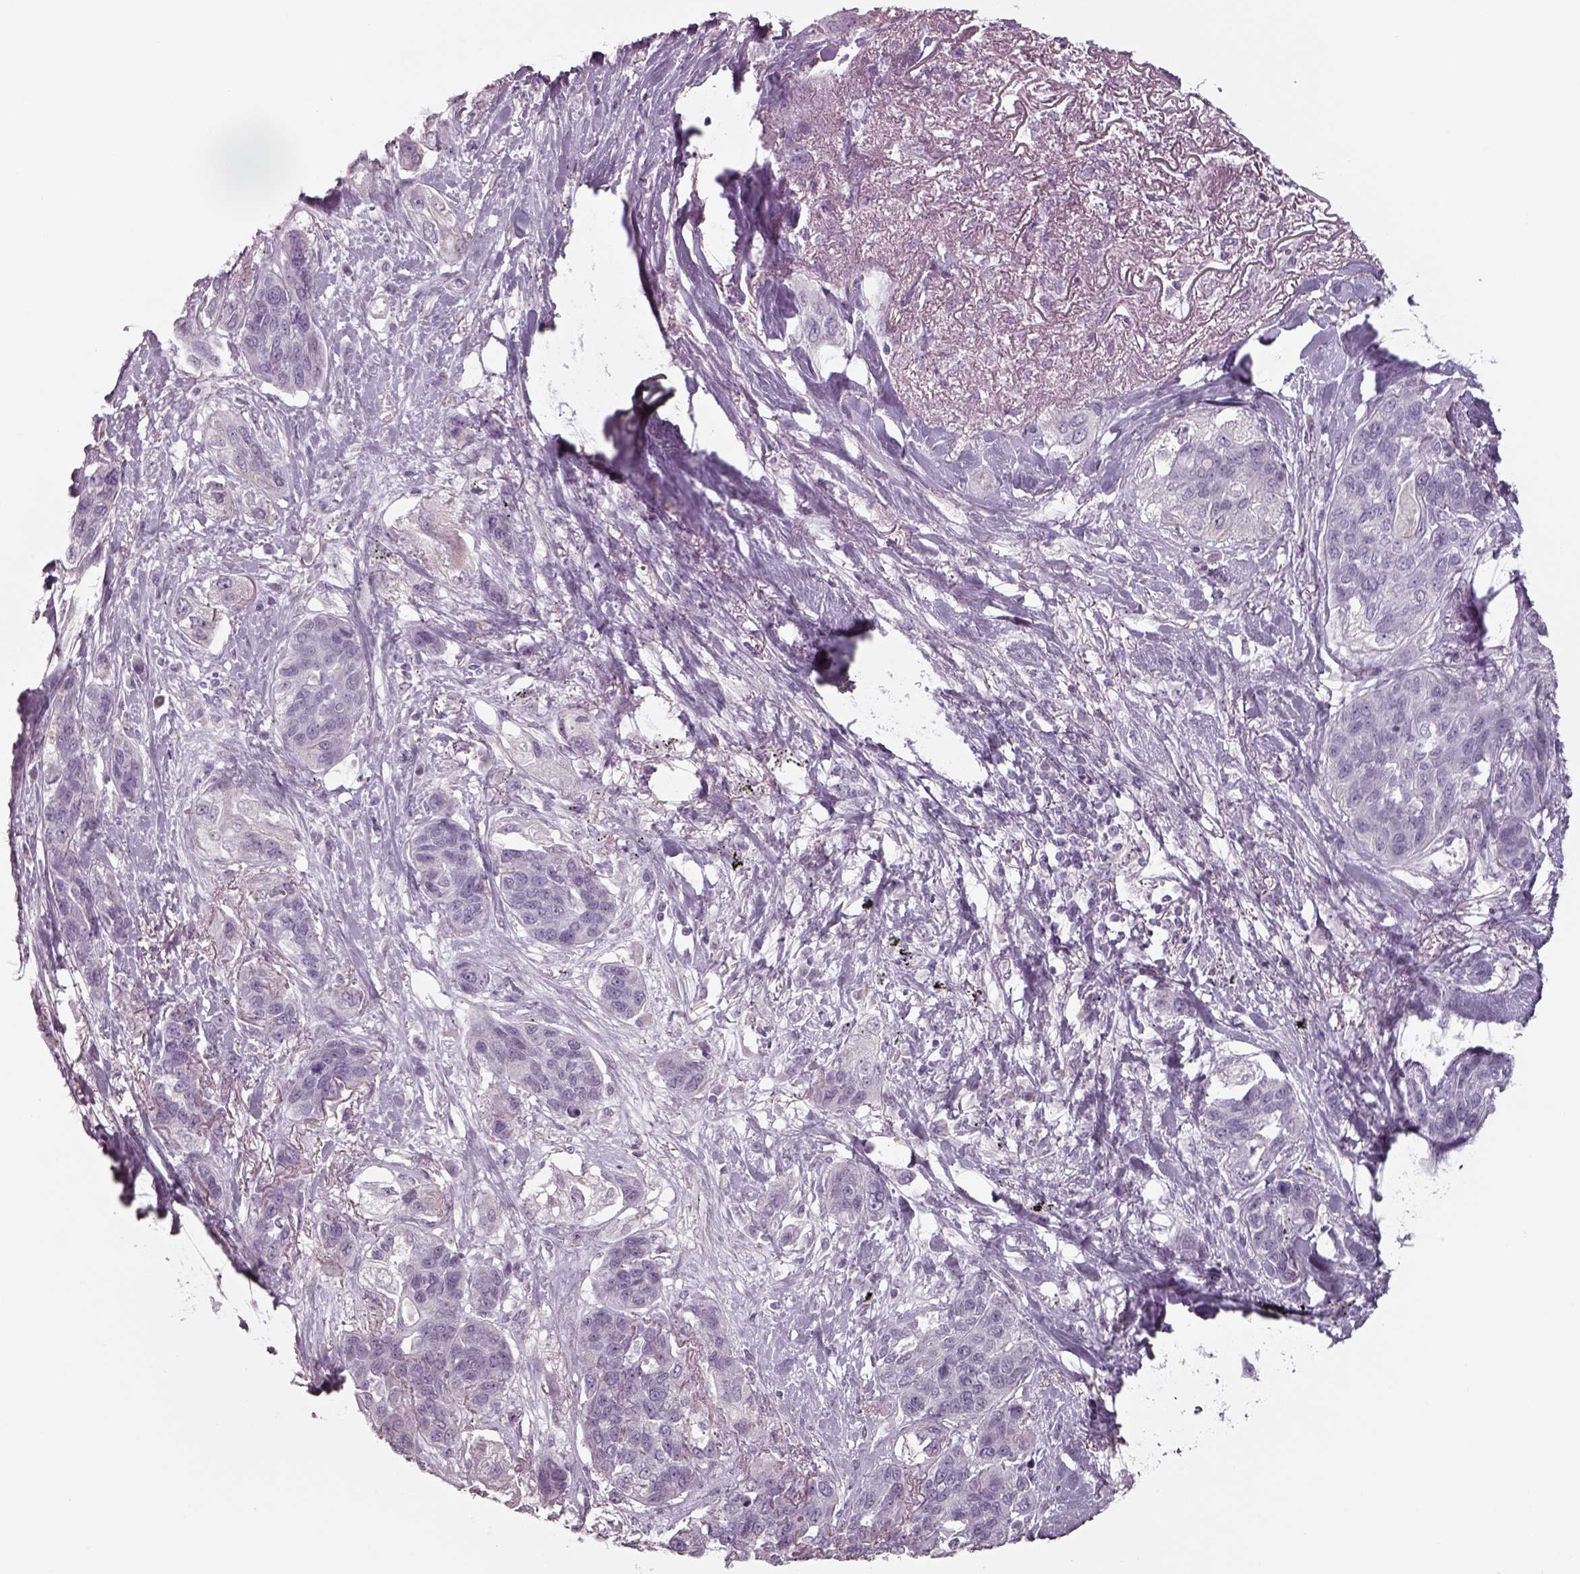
{"staining": {"intensity": "negative", "quantity": "none", "location": "none"}, "tissue": "lung cancer", "cell_type": "Tumor cells", "image_type": "cancer", "snomed": [{"axis": "morphology", "description": "Squamous cell carcinoma, NOS"}, {"axis": "topography", "description": "Lung"}], "caption": "Protein analysis of lung cancer (squamous cell carcinoma) shows no significant expression in tumor cells.", "gene": "SEPTIN14", "patient": {"sex": "female", "age": 70}}